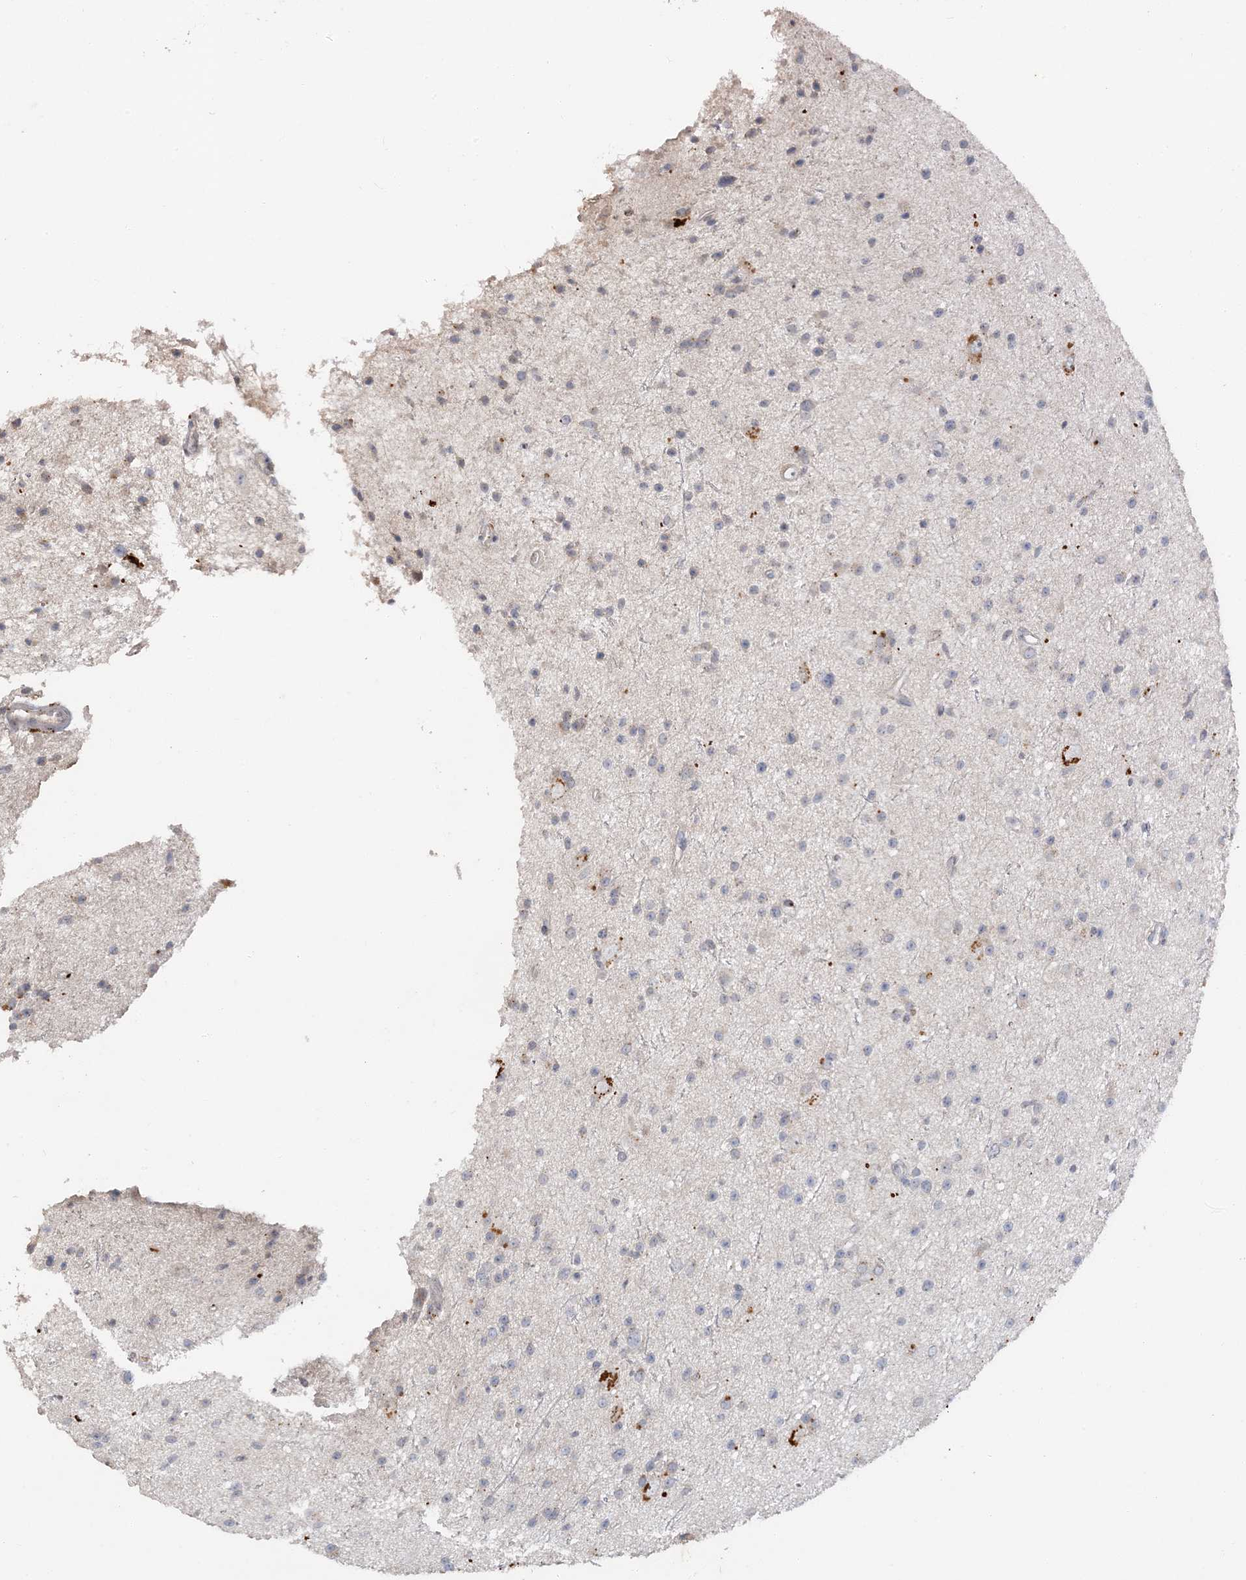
{"staining": {"intensity": "negative", "quantity": "none", "location": "none"}, "tissue": "glioma", "cell_type": "Tumor cells", "image_type": "cancer", "snomed": [{"axis": "morphology", "description": "Glioma, malignant, Low grade"}, {"axis": "topography", "description": "Cerebral cortex"}], "caption": "Immunohistochemistry (IHC) photomicrograph of neoplastic tissue: malignant glioma (low-grade) stained with DAB (3,3'-diaminobenzidine) shows no significant protein staining in tumor cells.", "gene": "LTN1", "patient": {"sex": "female", "age": 39}}